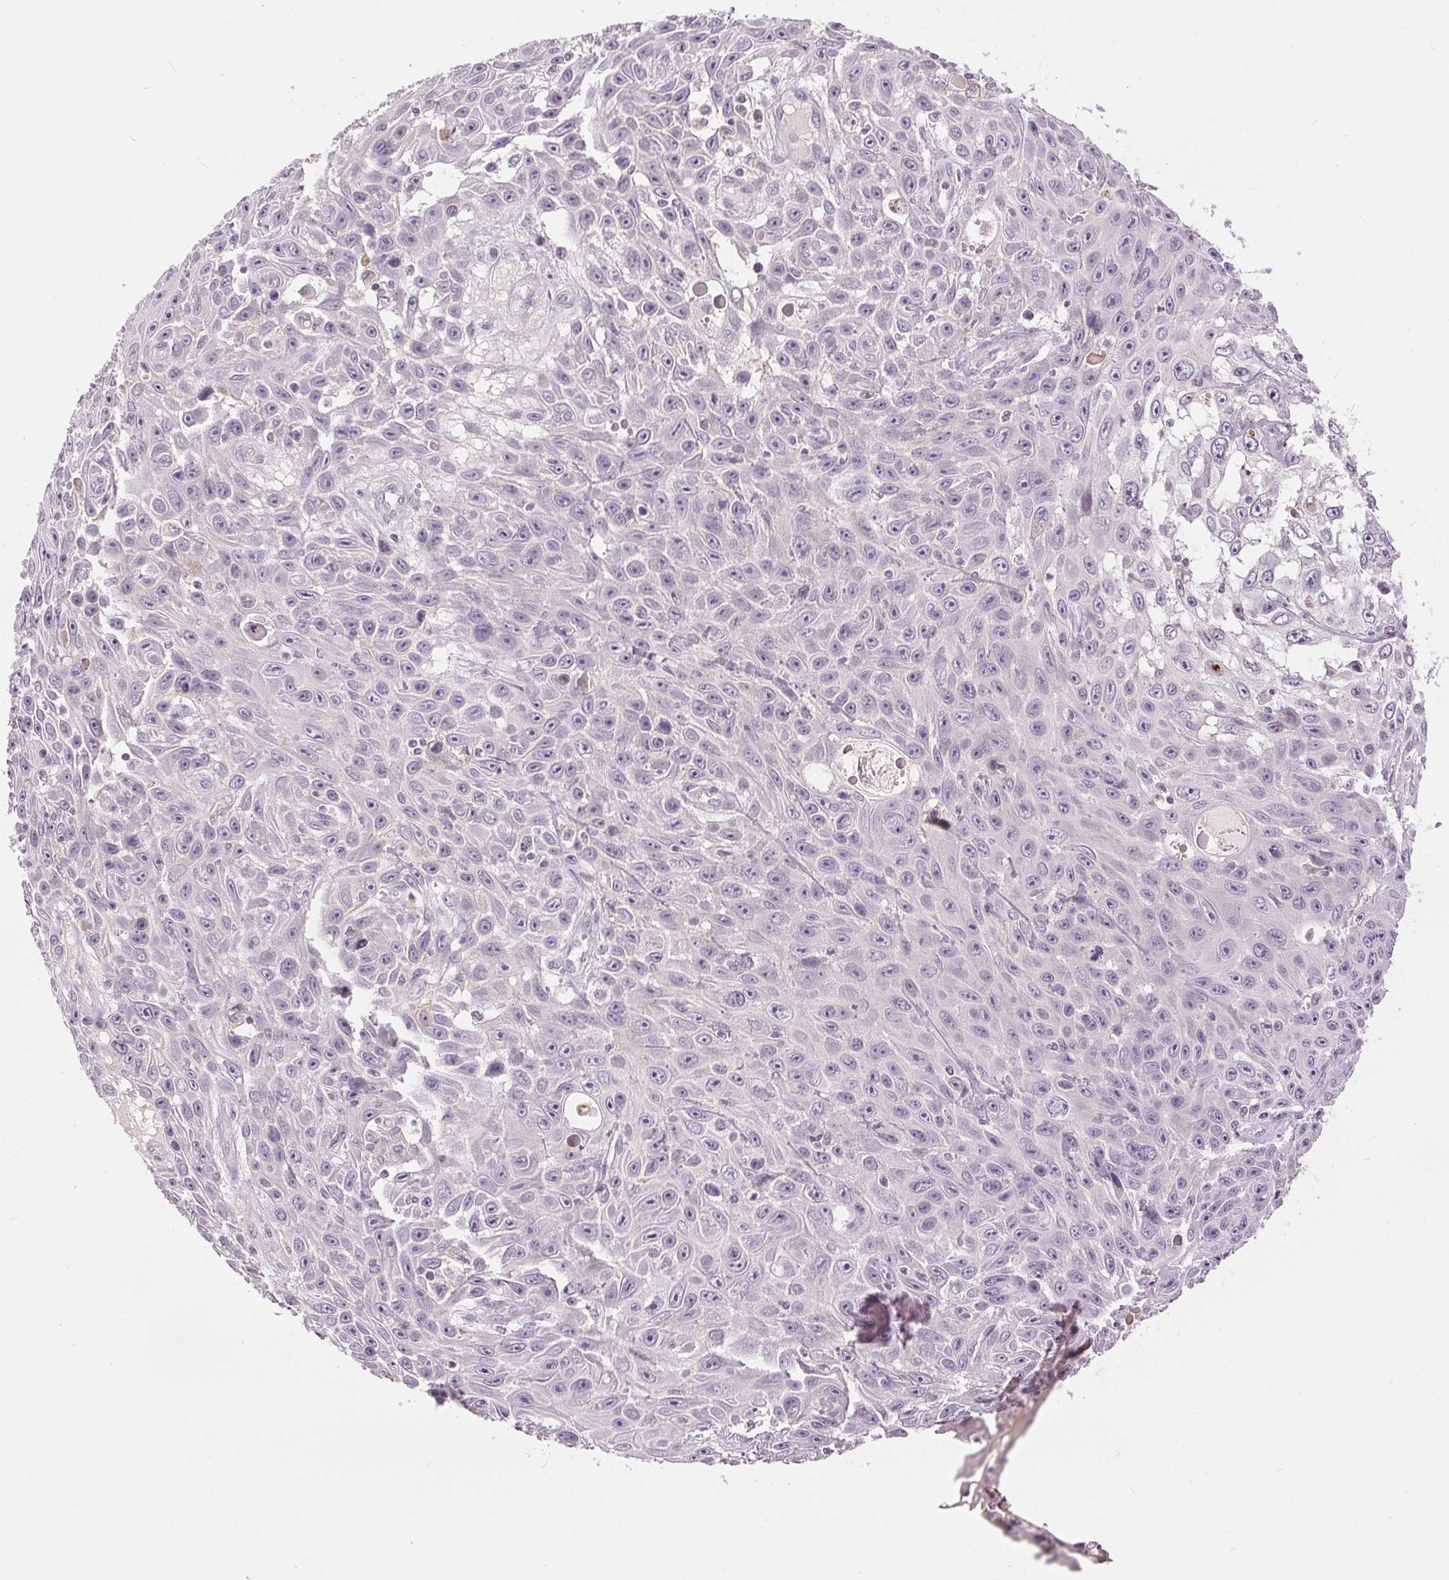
{"staining": {"intensity": "negative", "quantity": "none", "location": "none"}, "tissue": "skin cancer", "cell_type": "Tumor cells", "image_type": "cancer", "snomed": [{"axis": "morphology", "description": "Squamous cell carcinoma, NOS"}, {"axis": "topography", "description": "Skin"}], "caption": "Histopathology image shows no significant protein positivity in tumor cells of skin cancer (squamous cell carcinoma).", "gene": "DSG3", "patient": {"sex": "male", "age": 82}}